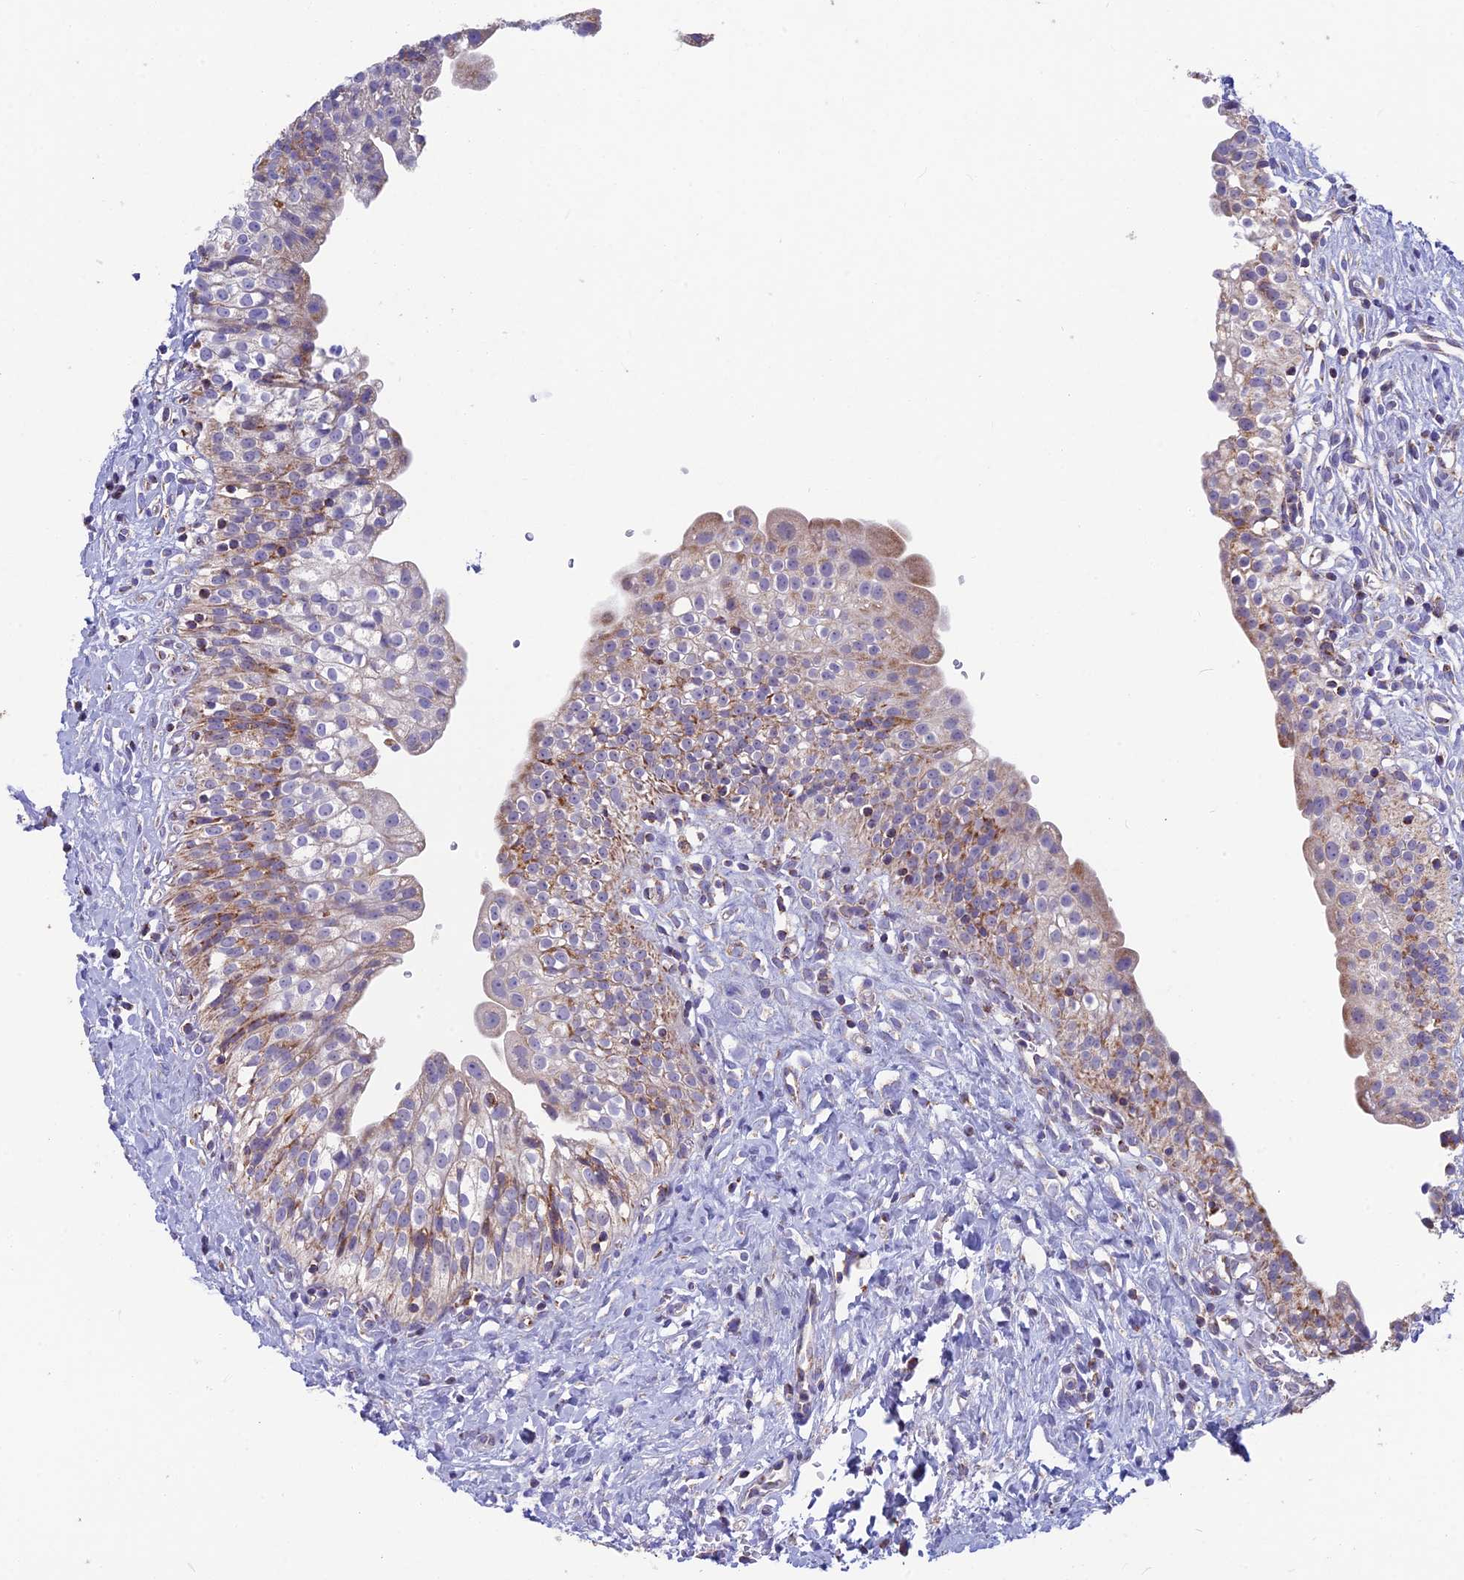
{"staining": {"intensity": "moderate", "quantity": "25%-75%", "location": "cytoplasmic/membranous"}, "tissue": "urinary bladder", "cell_type": "Urothelial cells", "image_type": "normal", "snomed": [{"axis": "morphology", "description": "Normal tissue, NOS"}, {"axis": "topography", "description": "Urinary bladder"}], "caption": "Protein analysis of normal urinary bladder shows moderate cytoplasmic/membranous positivity in about 25%-75% of urothelial cells.", "gene": "CS", "patient": {"sex": "male", "age": 51}}